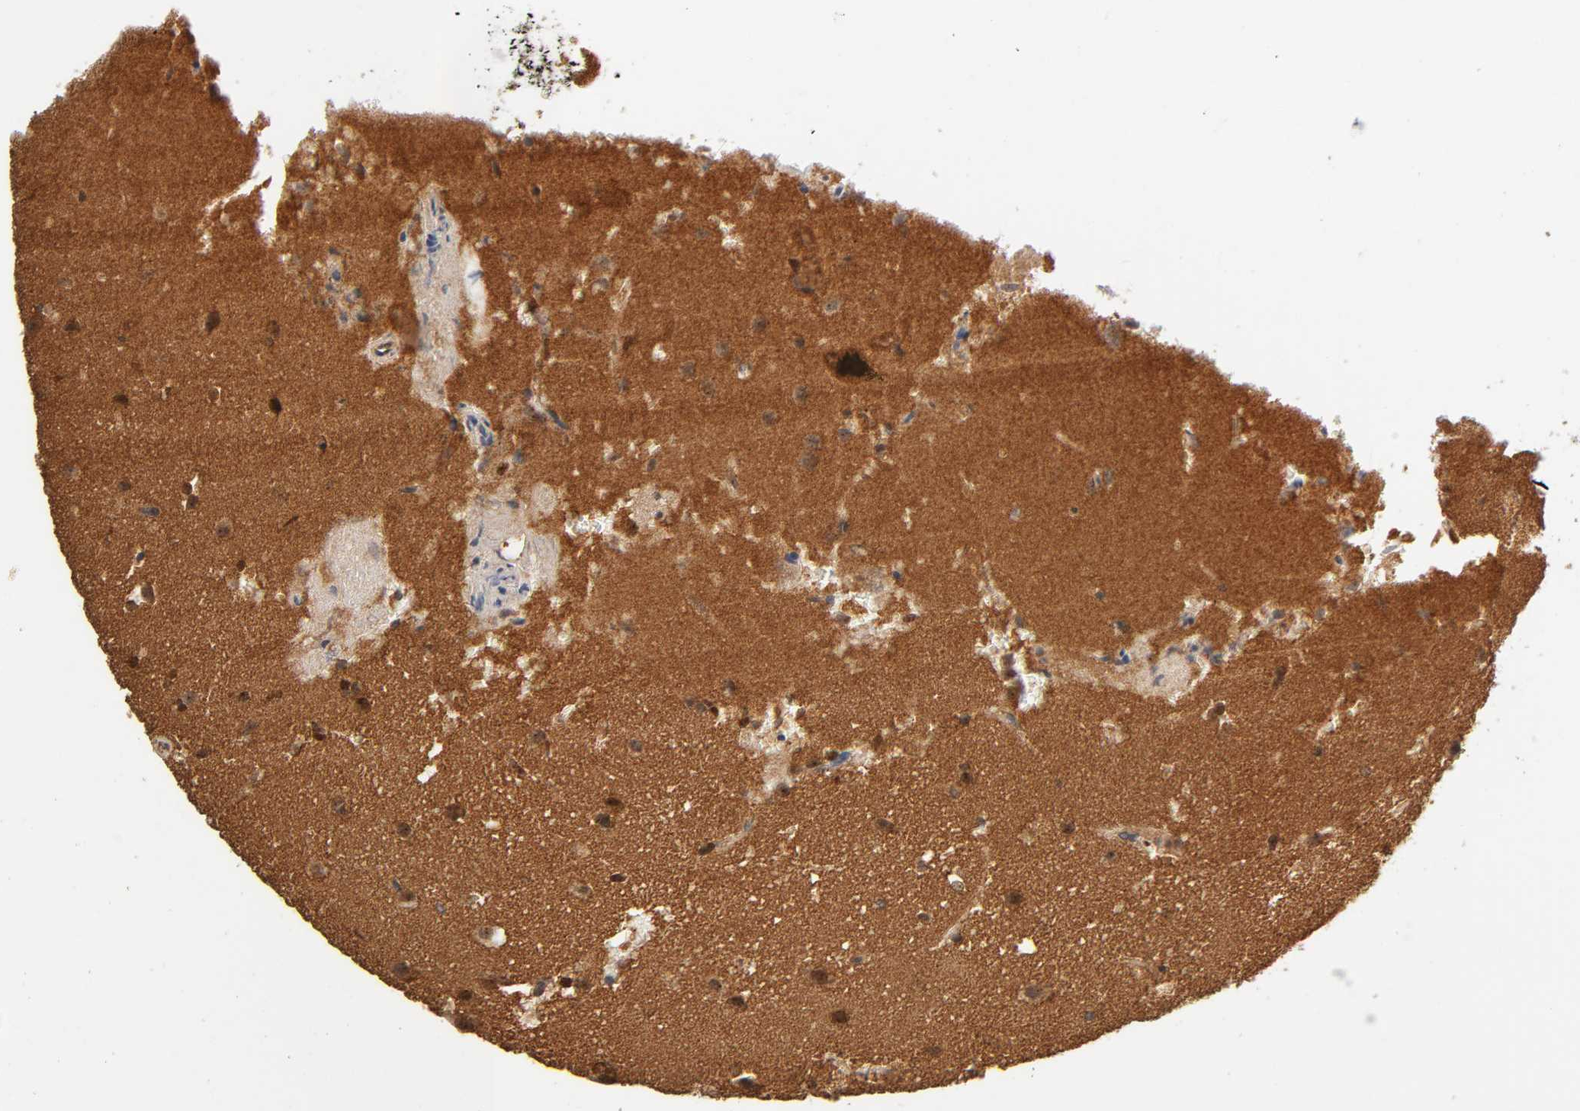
{"staining": {"intensity": "moderate", "quantity": ">75%", "location": "nuclear"}, "tissue": "glioma", "cell_type": "Tumor cells", "image_type": "cancer", "snomed": [{"axis": "morphology", "description": "Glioma, malignant, Low grade"}, {"axis": "topography", "description": "Cerebral cortex"}], "caption": "Immunohistochemical staining of glioma reveals medium levels of moderate nuclear expression in approximately >75% of tumor cells.", "gene": "PAFAH1B1", "patient": {"sex": "female", "age": 47}}